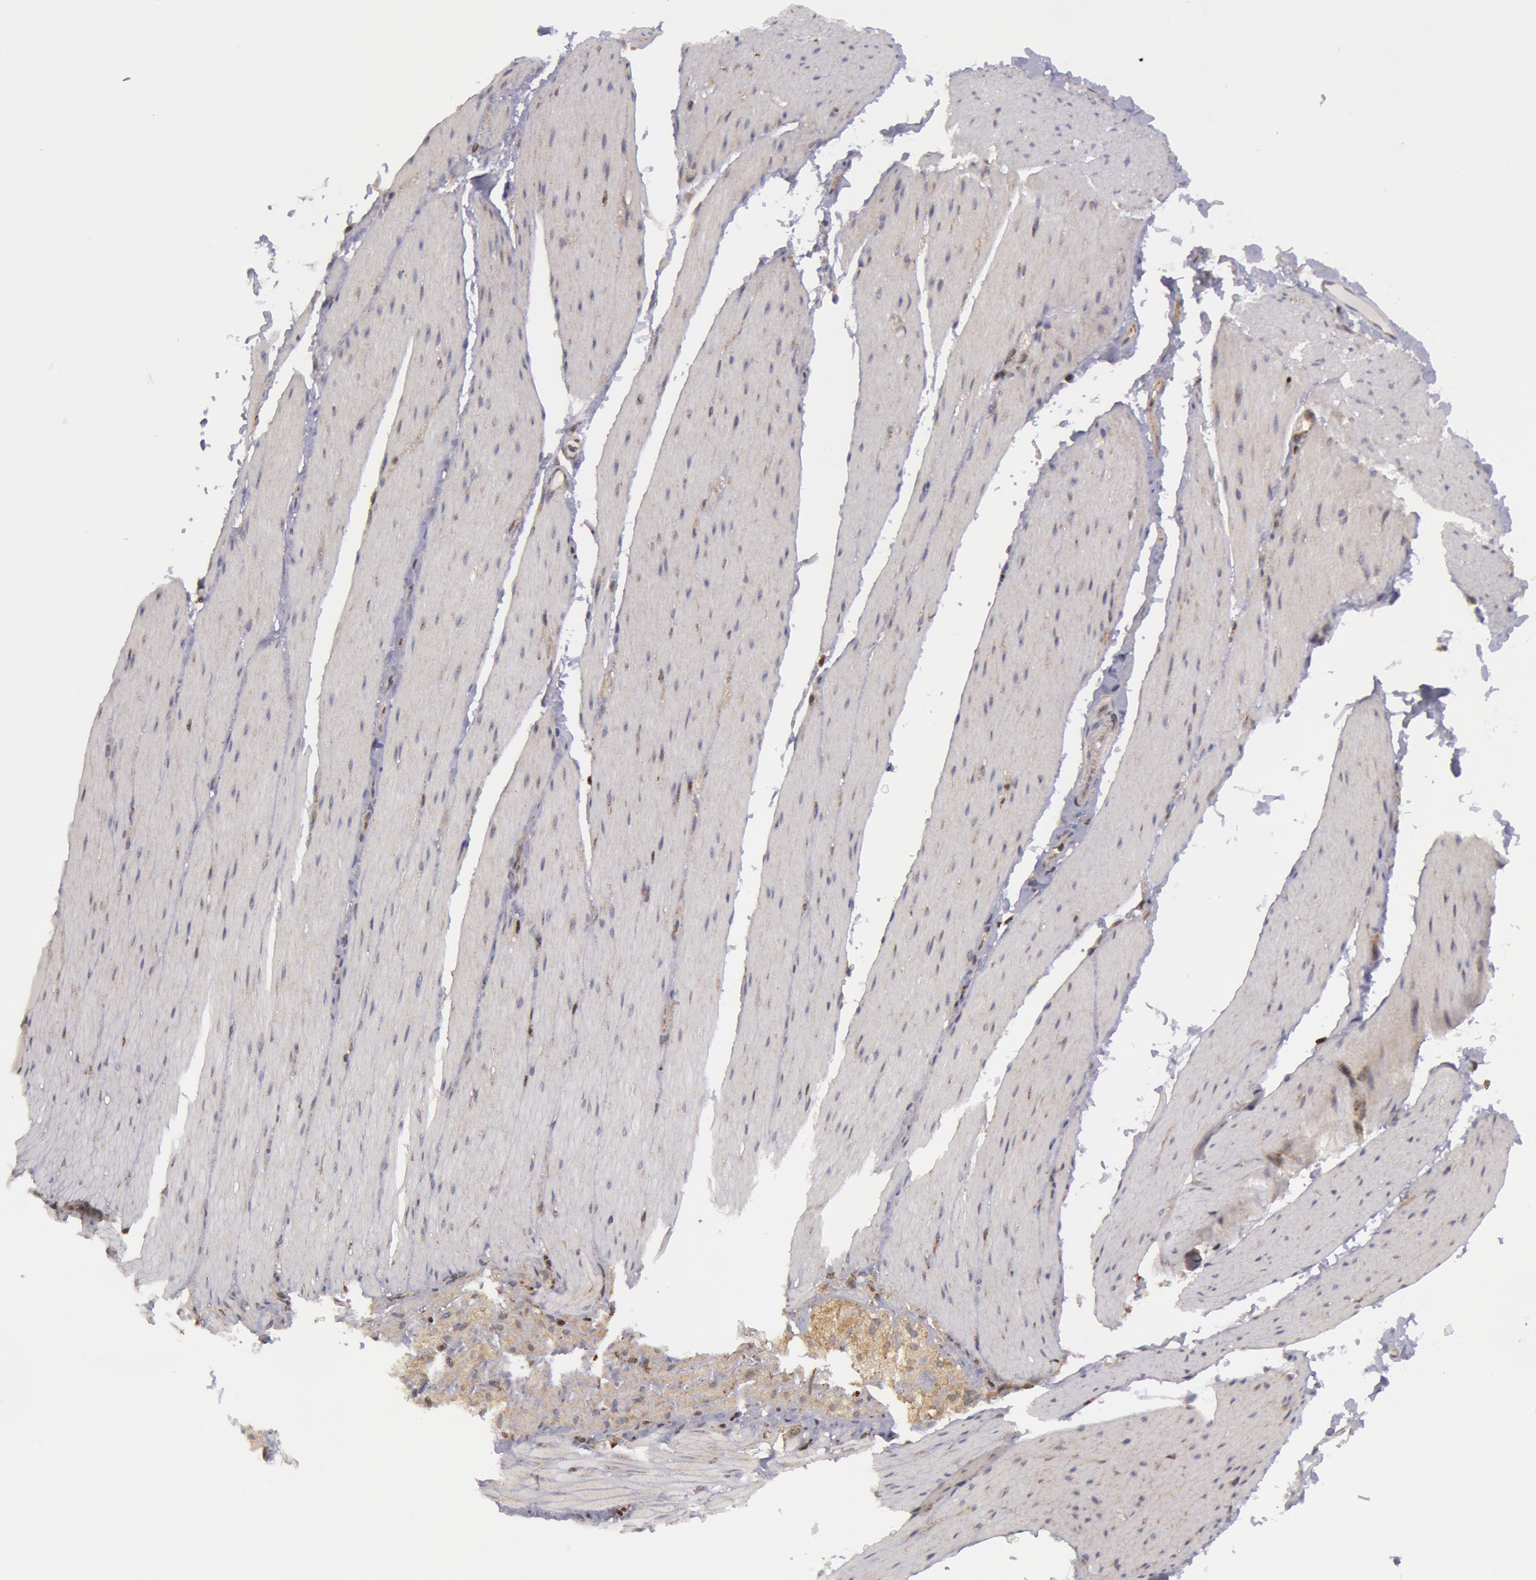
{"staining": {"intensity": "weak", "quantity": "<25%", "location": "nuclear"}, "tissue": "smooth muscle", "cell_type": "Smooth muscle cells", "image_type": "normal", "snomed": [{"axis": "morphology", "description": "Normal tissue, NOS"}, {"axis": "topography", "description": "Duodenum"}], "caption": "Image shows no protein staining in smooth muscle cells of unremarkable smooth muscle. (DAB (3,3'-diaminobenzidine) immunohistochemistry (IHC) visualized using brightfield microscopy, high magnification).", "gene": "ERBB2", "patient": {"sex": "male", "age": 63}}